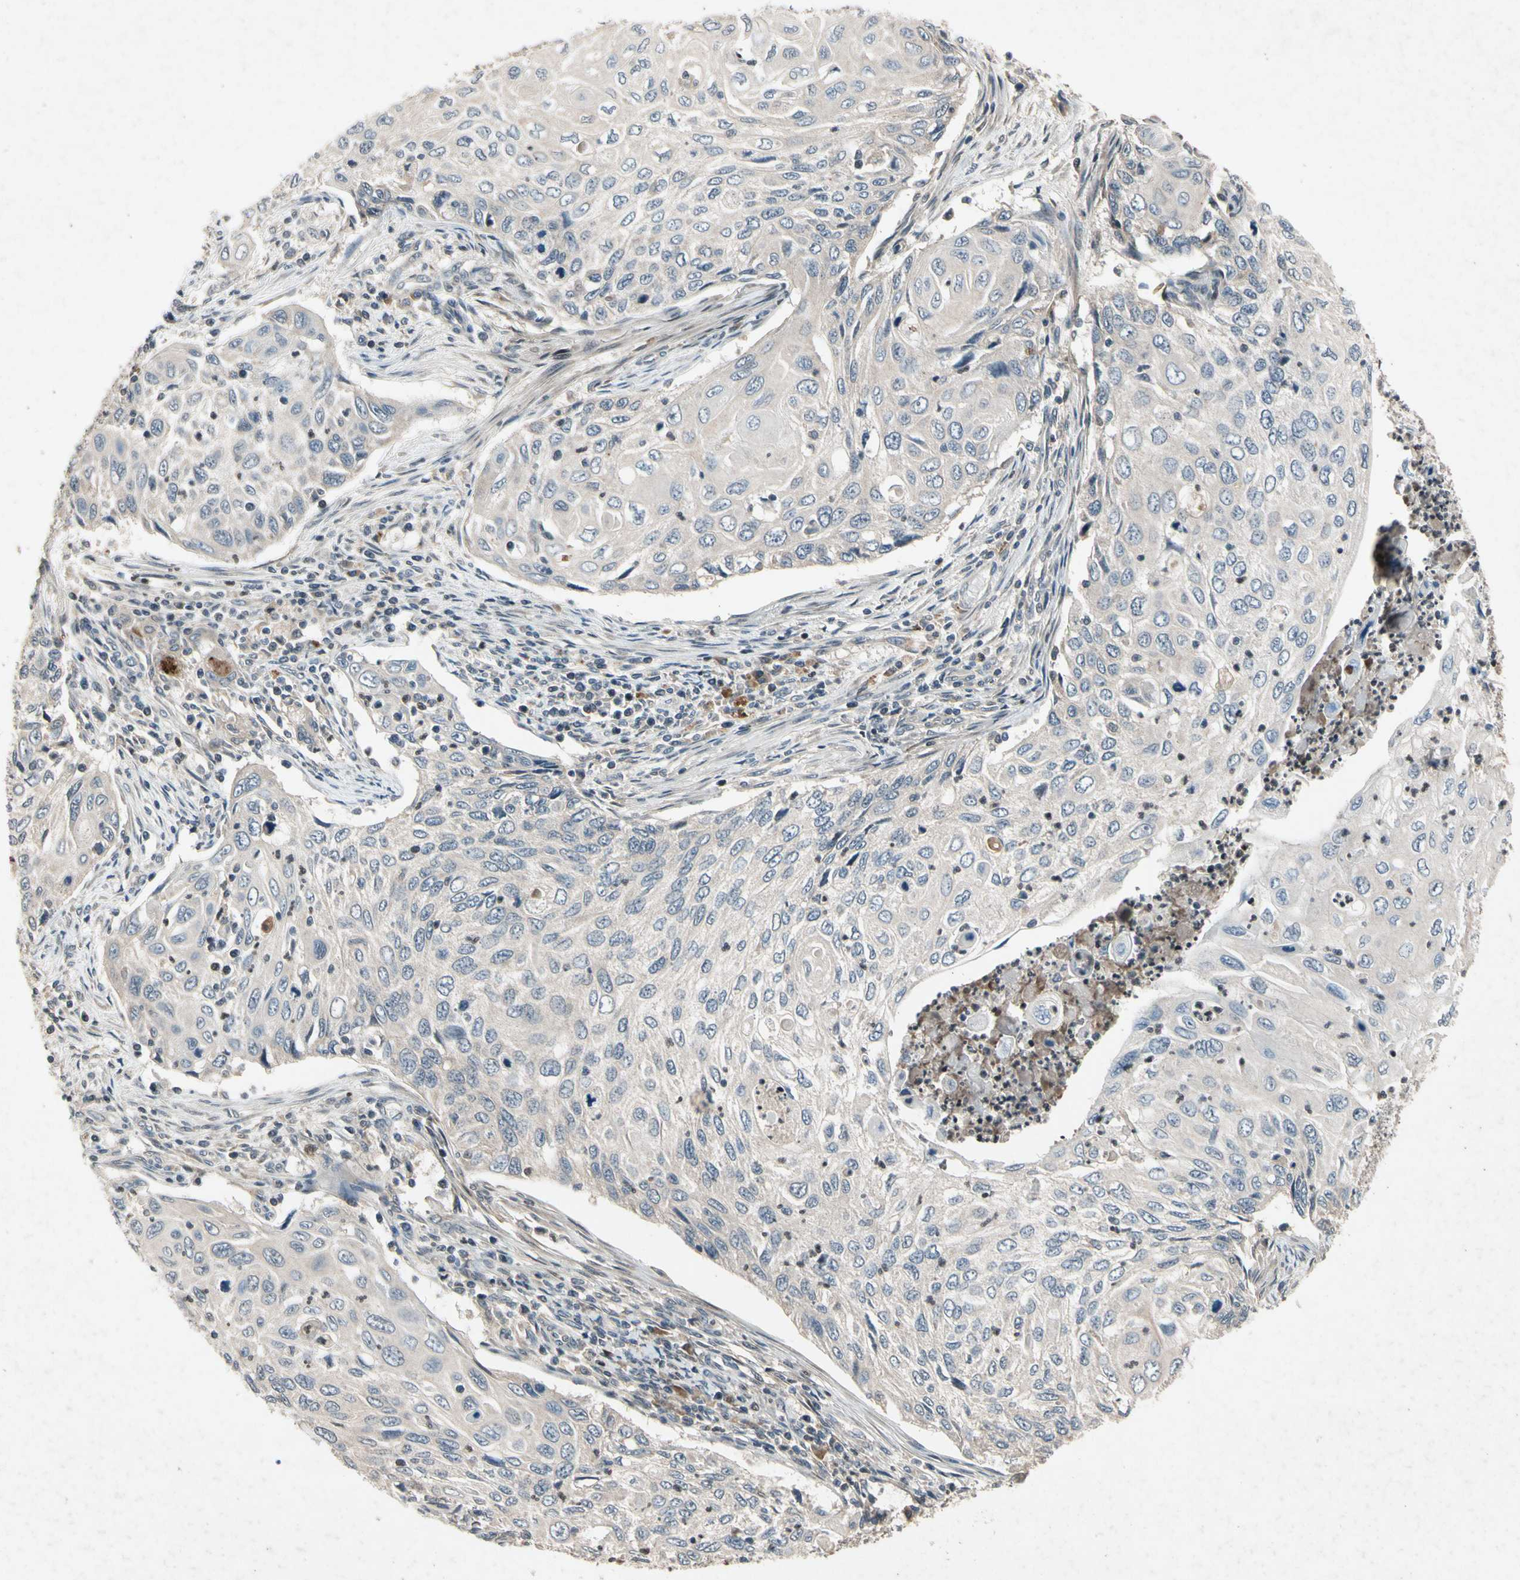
{"staining": {"intensity": "negative", "quantity": "none", "location": "none"}, "tissue": "cervical cancer", "cell_type": "Tumor cells", "image_type": "cancer", "snomed": [{"axis": "morphology", "description": "Squamous cell carcinoma, NOS"}, {"axis": "topography", "description": "Cervix"}], "caption": "DAB immunohistochemical staining of human cervical squamous cell carcinoma reveals no significant positivity in tumor cells.", "gene": "DPY19L3", "patient": {"sex": "female", "age": 70}}